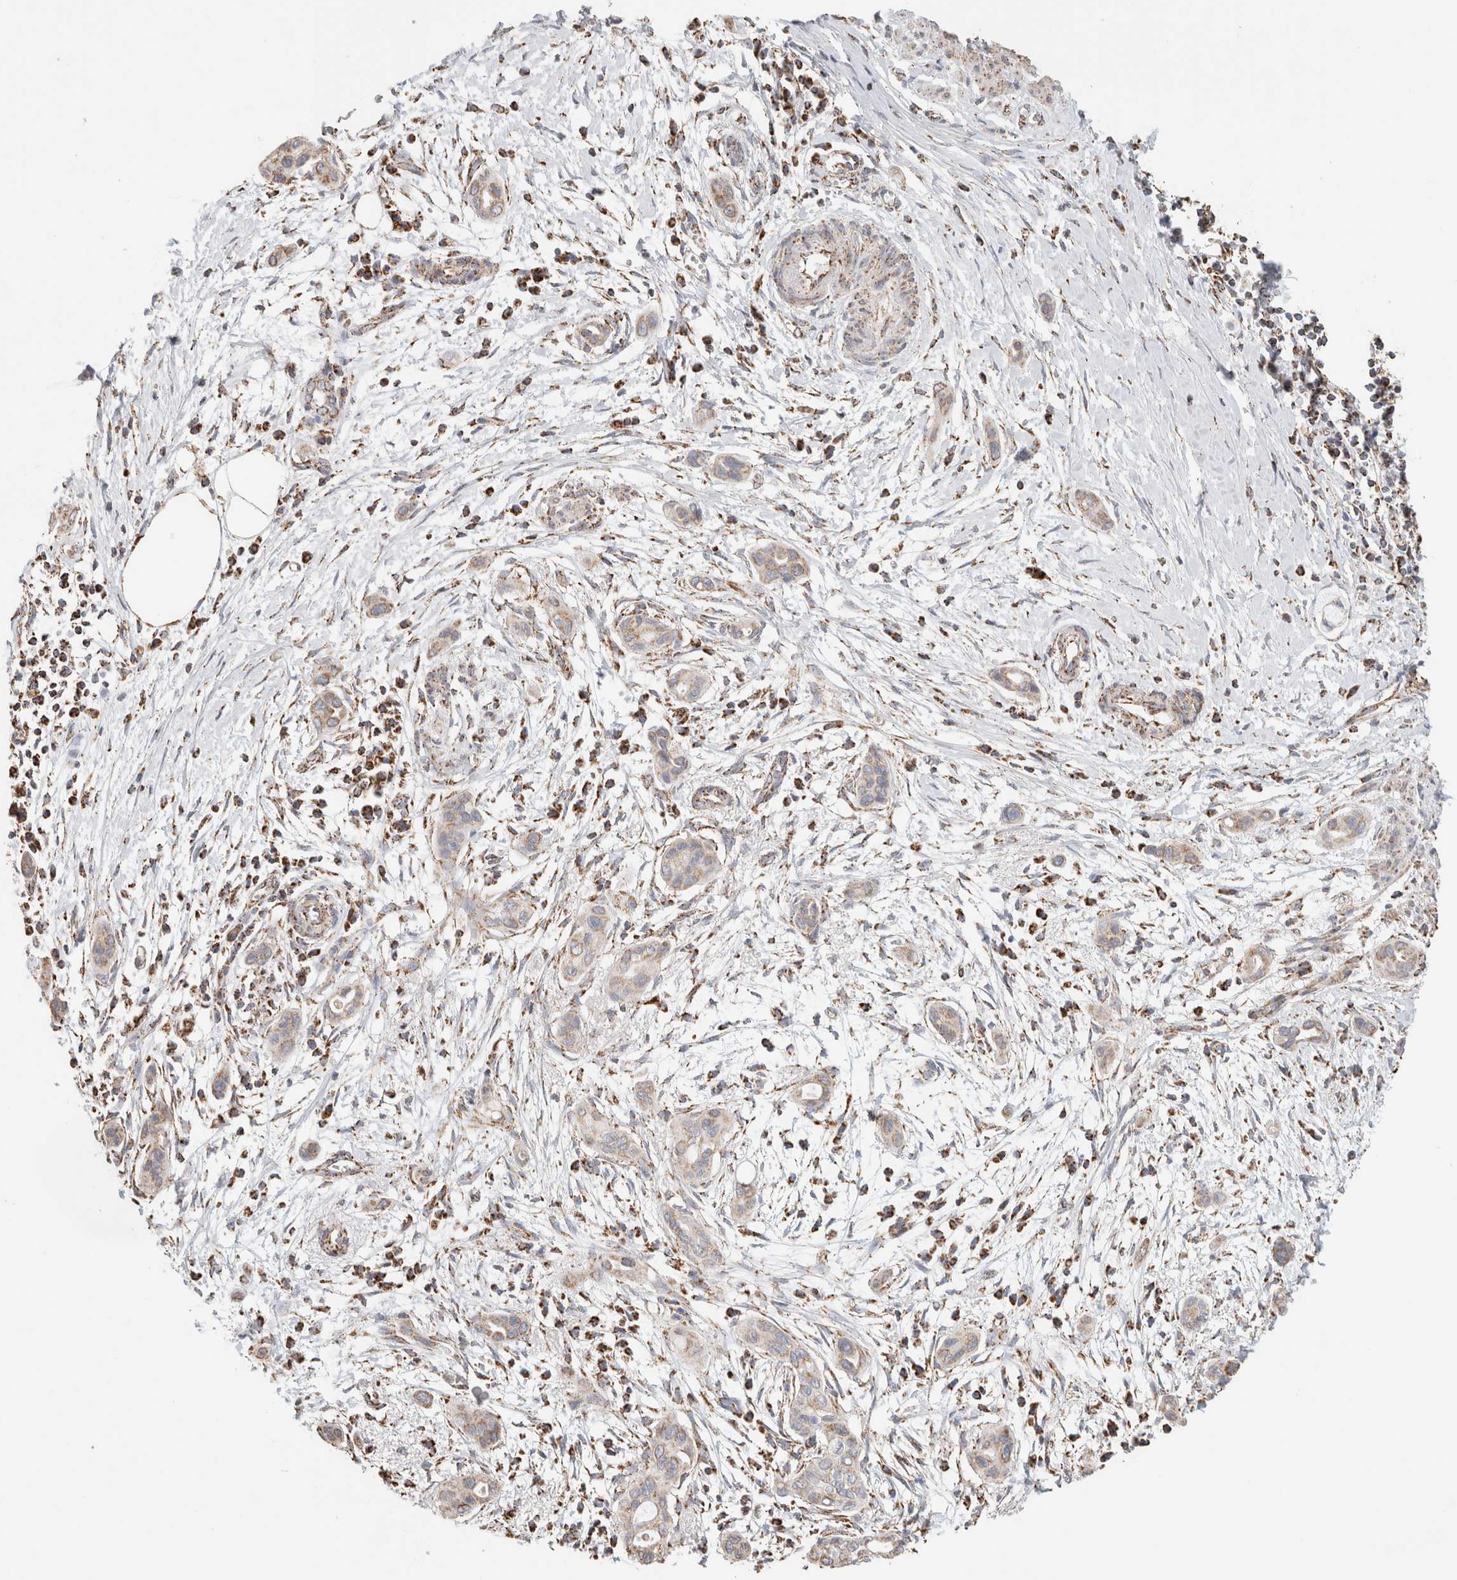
{"staining": {"intensity": "weak", "quantity": "<25%", "location": "cytoplasmic/membranous"}, "tissue": "pancreatic cancer", "cell_type": "Tumor cells", "image_type": "cancer", "snomed": [{"axis": "morphology", "description": "Adenocarcinoma, NOS"}, {"axis": "topography", "description": "Pancreas"}], "caption": "There is no significant staining in tumor cells of pancreatic adenocarcinoma.", "gene": "C1QBP", "patient": {"sex": "male", "age": 59}}